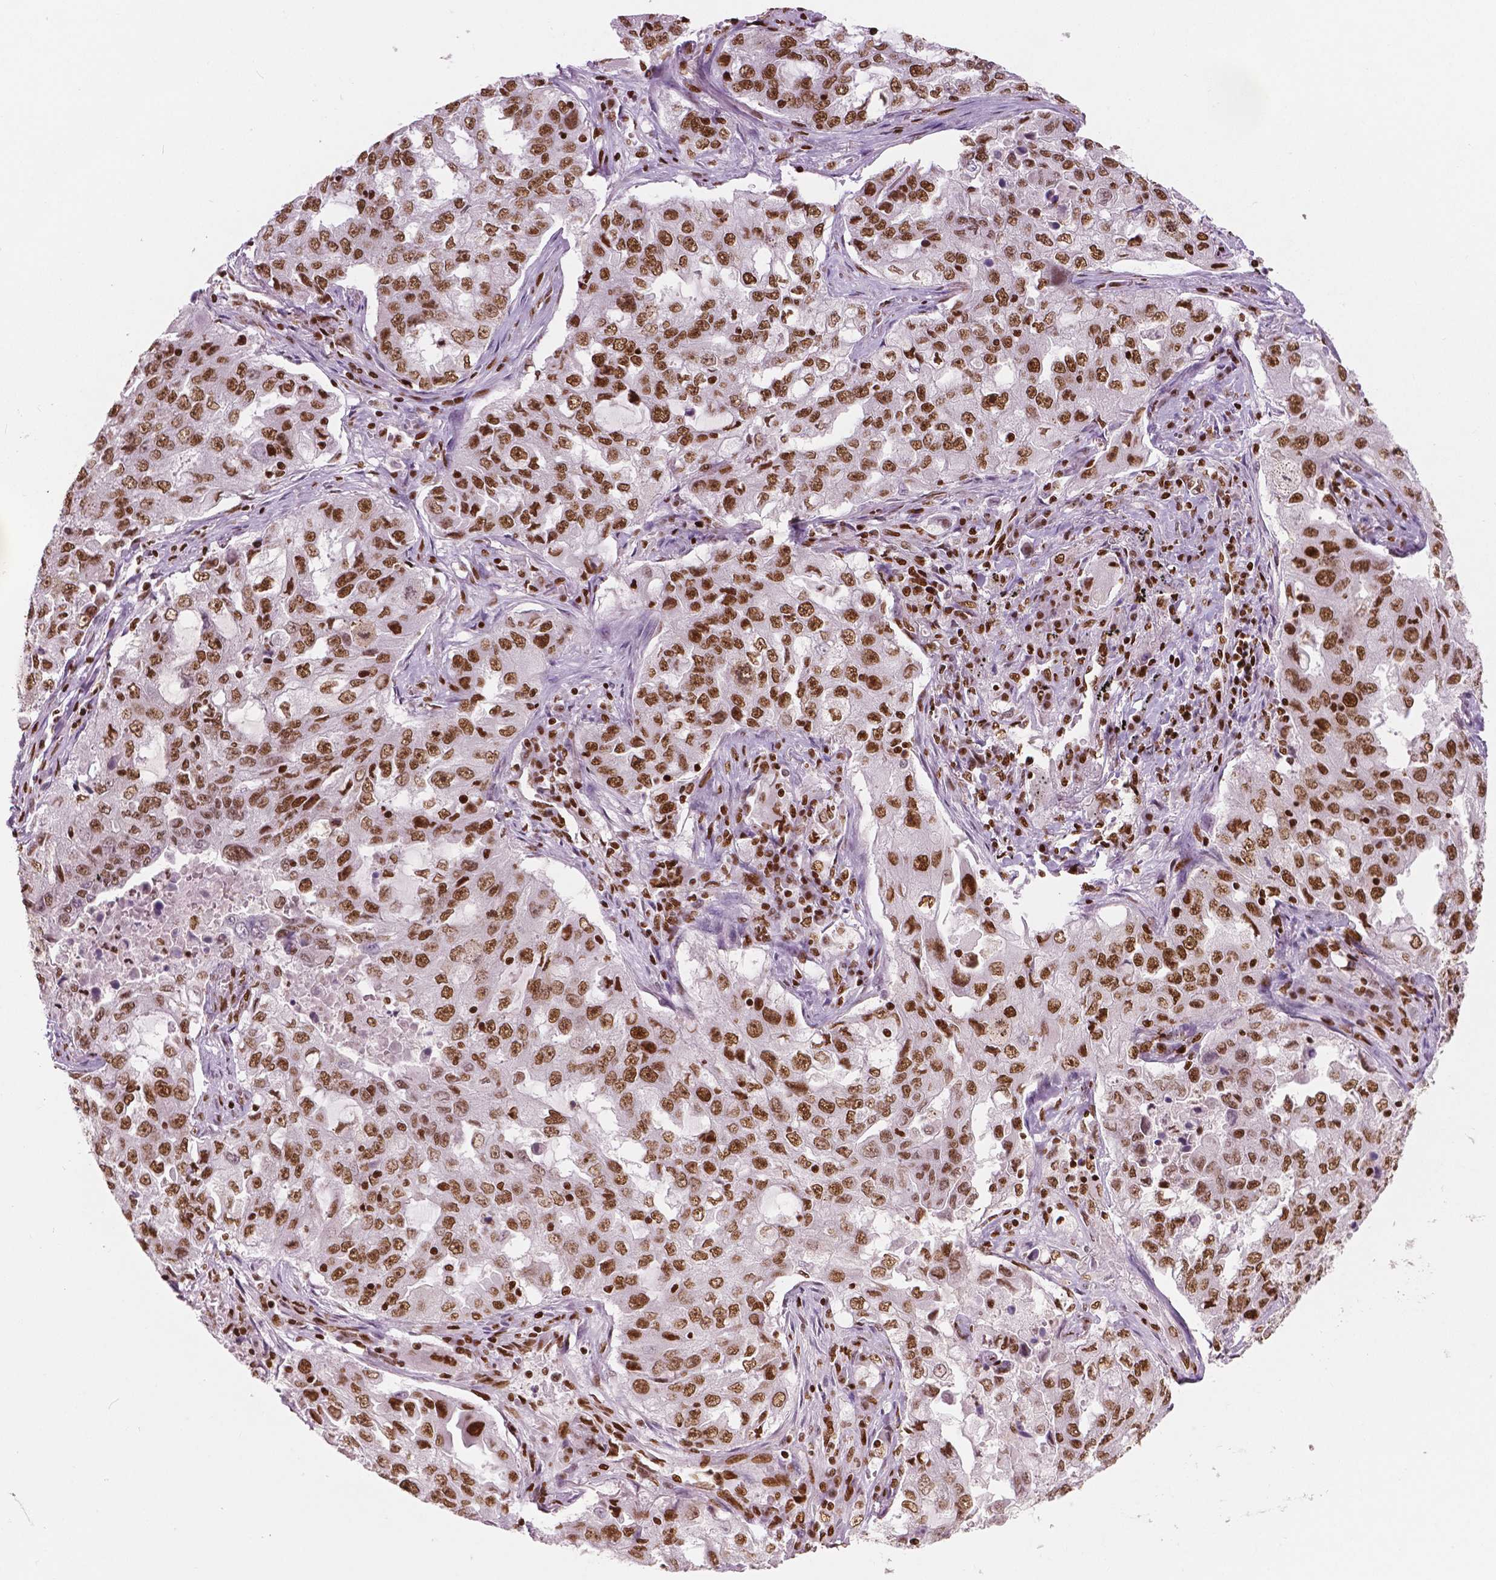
{"staining": {"intensity": "strong", "quantity": ">75%", "location": "nuclear"}, "tissue": "lung cancer", "cell_type": "Tumor cells", "image_type": "cancer", "snomed": [{"axis": "morphology", "description": "Adenocarcinoma, NOS"}, {"axis": "topography", "description": "Lung"}], "caption": "Lung cancer was stained to show a protein in brown. There is high levels of strong nuclear positivity in approximately >75% of tumor cells. The protein is stained brown, and the nuclei are stained in blue (DAB IHC with brightfield microscopy, high magnification).", "gene": "BRD4", "patient": {"sex": "female", "age": 61}}